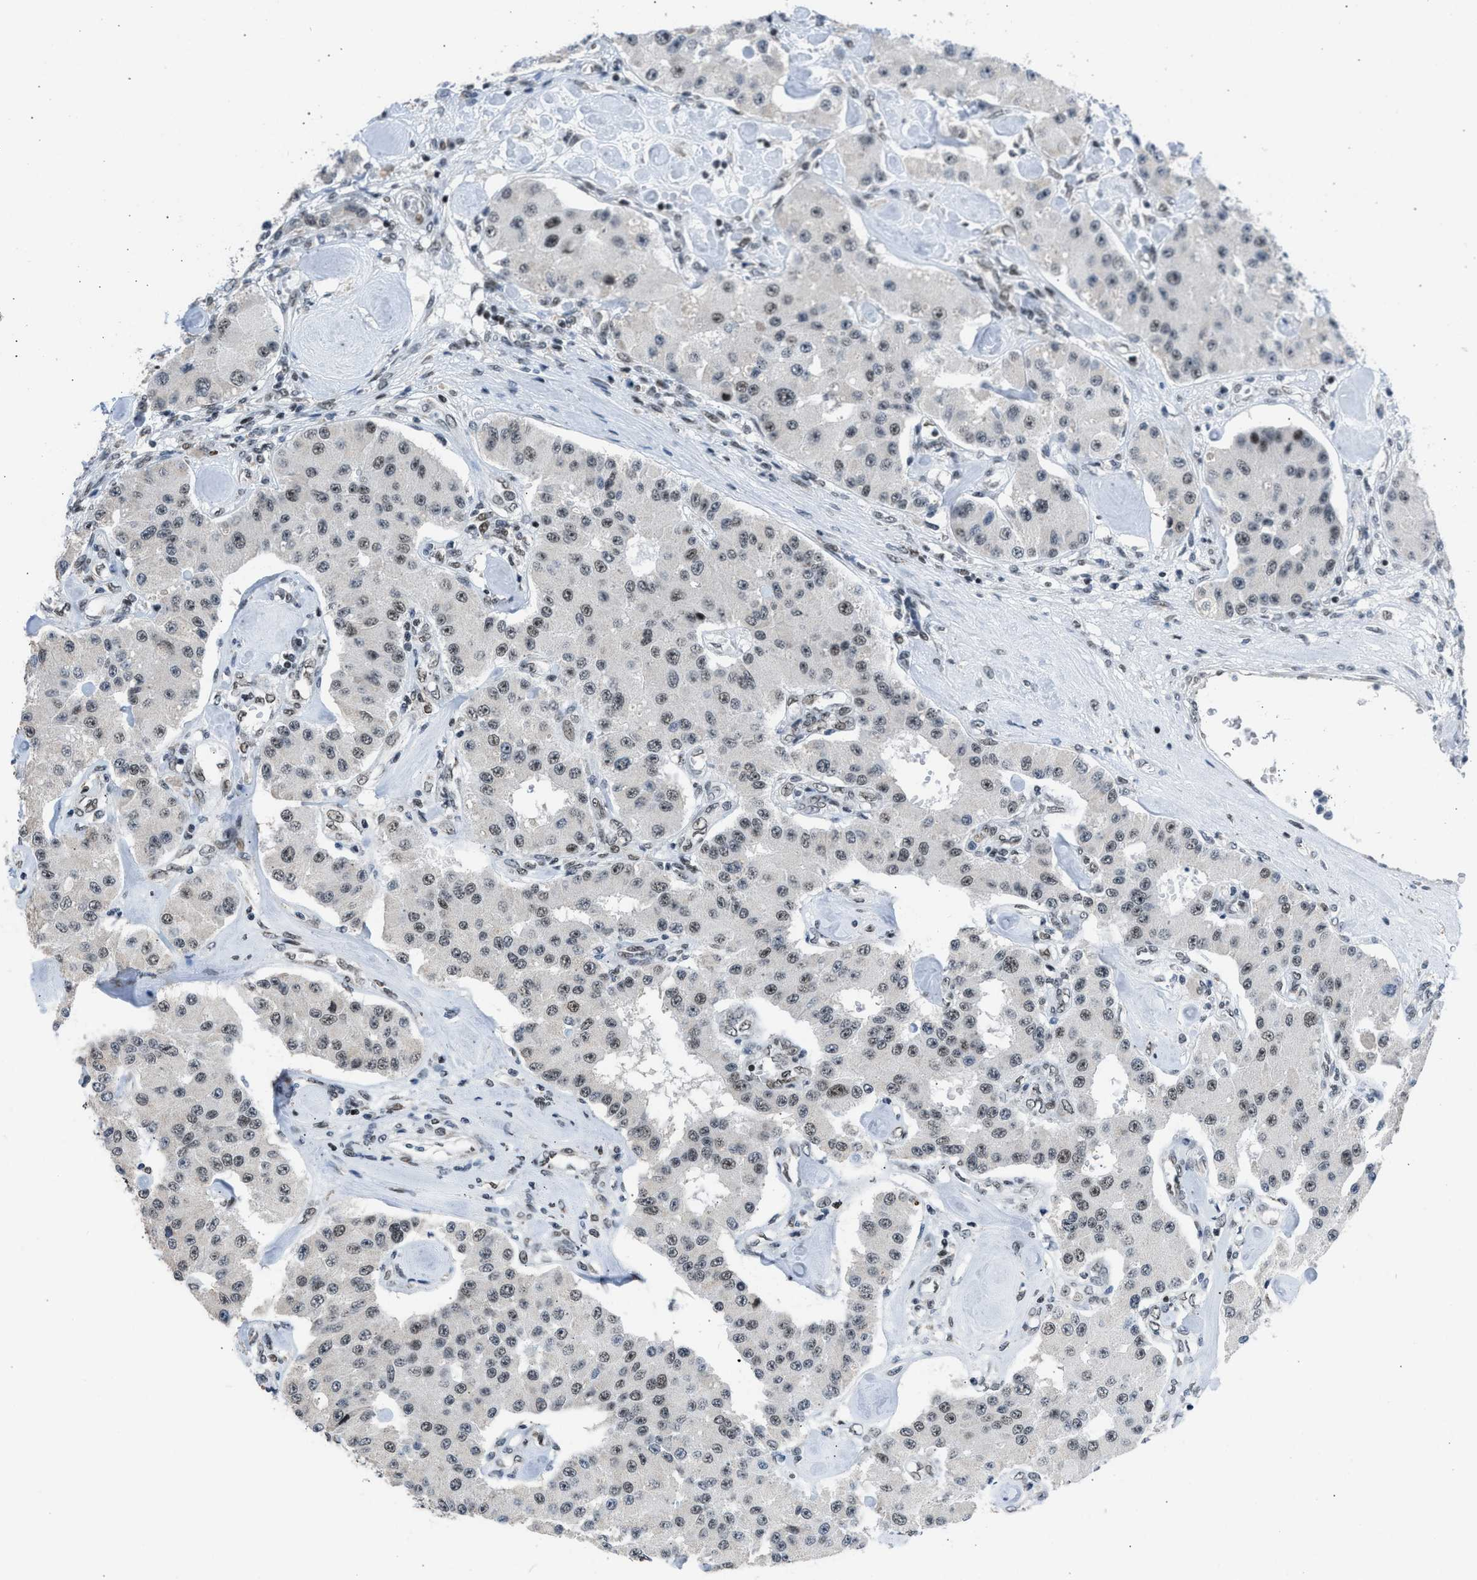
{"staining": {"intensity": "weak", "quantity": ">75%", "location": "nuclear"}, "tissue": "carcinoid", "cell_type": "Tumor cells", "image_type": "cancer", "snomed": [{"axis": "morphology", "description": "Carcinoid, malignant, NOS"}, {"axis": "topography", "description": "Pancreas"}], "caption": "A photomicrograph of carcinoid stained for a protein exhibits weak nuclear brown staining in tumor cells.", "gene": "TERF2IP", "patient": {"sex": "male", "age": 41}}